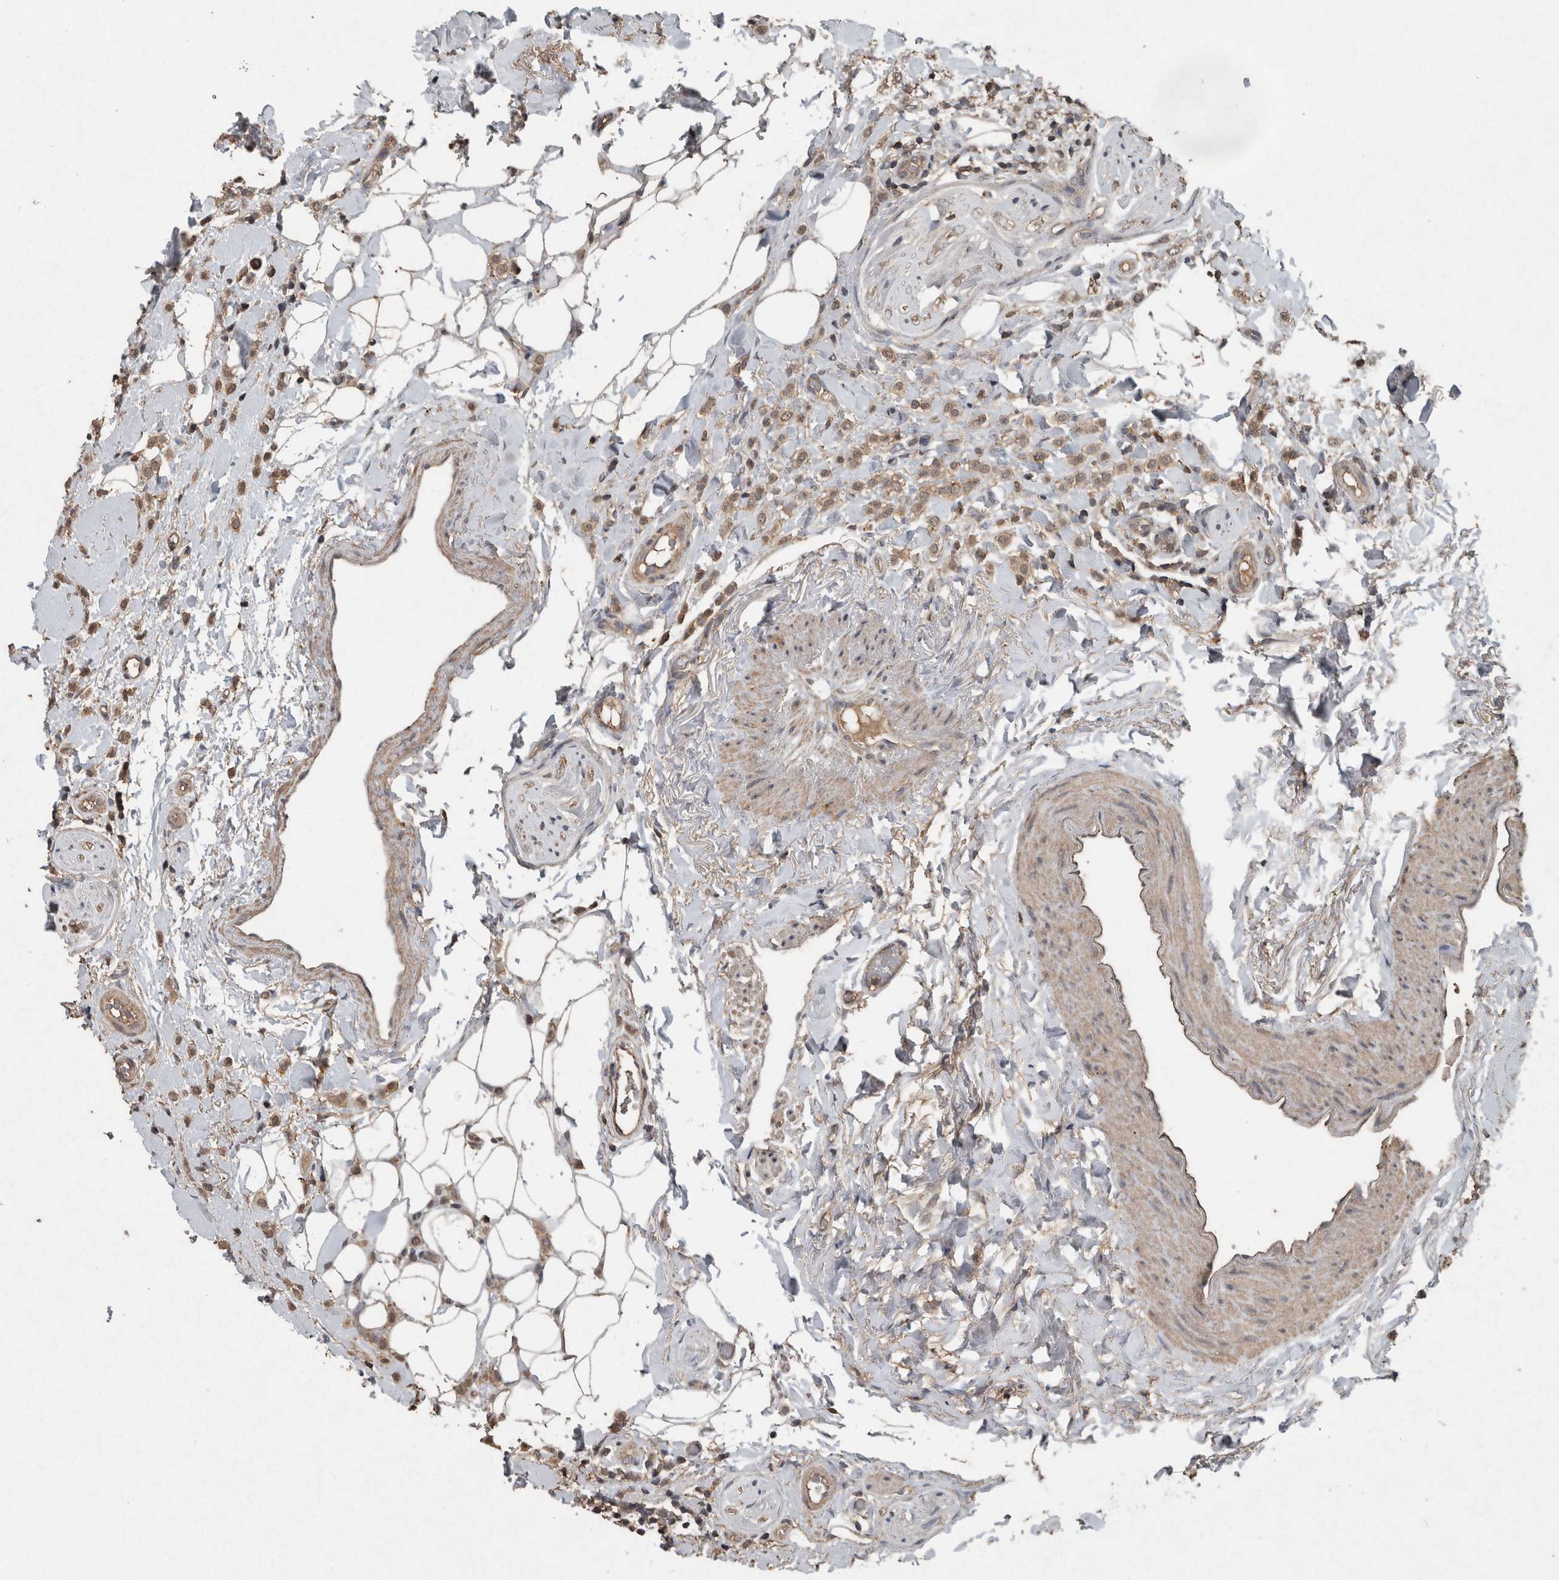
{"staining": {"intensity": "moderate", "quantity": ">75%", "location": "cytoplasmic/membranous"}, "tissue": "breast cancer", "cell_type": "Tumor cells", "image_type": "cancer", "snomed": [{"axis": "morphology", "description": "Normal tissue, NOS"}, {"axis": "morphology", "description": "Lobular carcinoma"}, {"axis": "topography", "description": "Breast"}], "caption": "Immunohistochemistry of human breast lobular carcinoma shows medium levels of moderate cytoplasmic/membranous positivity in approximately >75% of tumor cells. The protein is stained brown, and the nuclei are stained in blue (DAB (3,3'-diaminobenzidine) IHC with brightfield microscopy, high magnification).", "gene": "FGFRL1", "patient": {"sex": "female", "age": 50}}